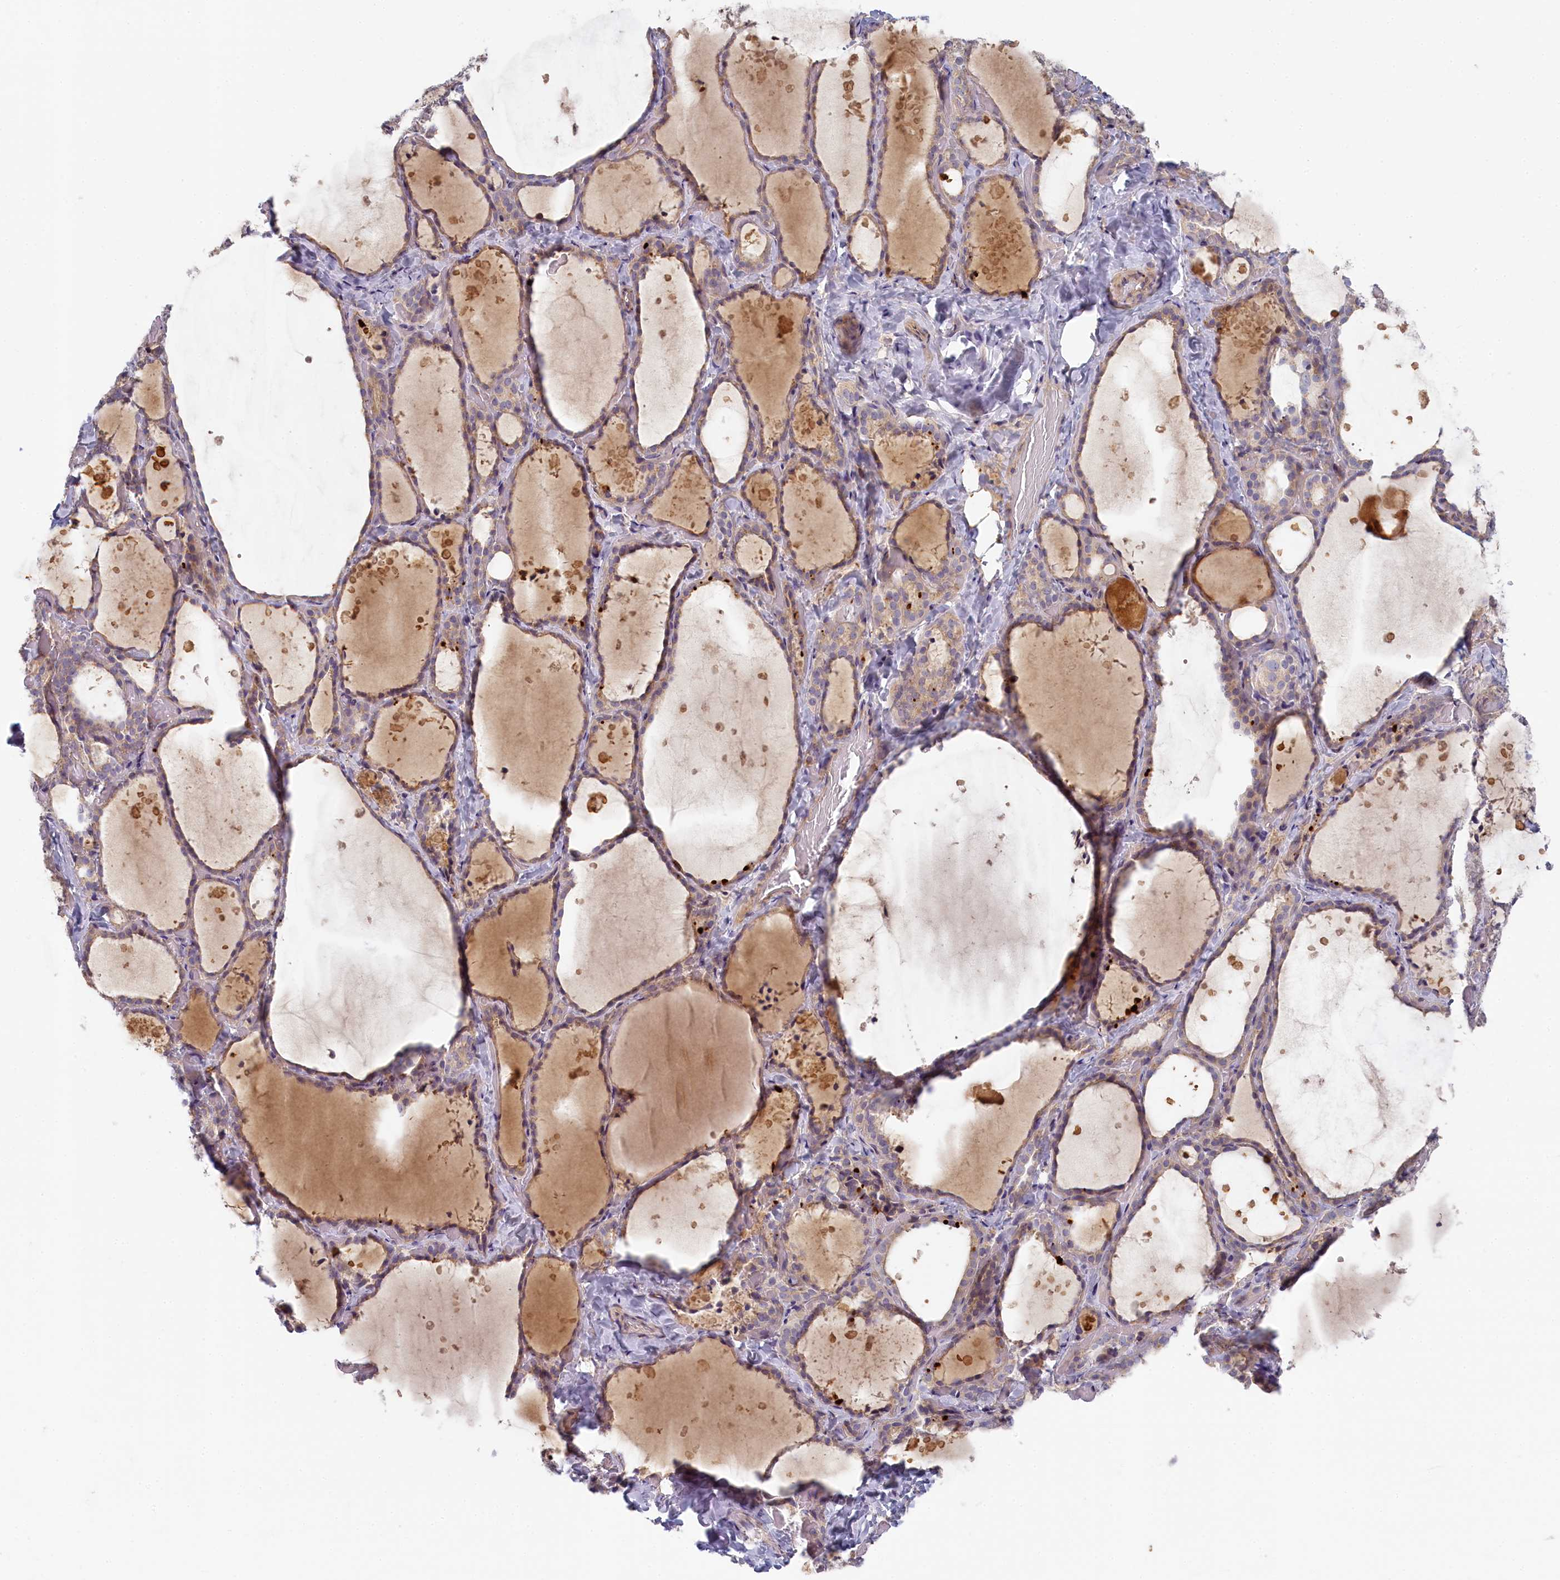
{"staining": {"intensity": "weak", "quantity": "25%-75%", "location": "cytoplasmic/membranous"}, "tissue": "thyroid gland", "cell_type": "Glandular cells", "image_type": "normal", "snomed": [{"axis": "morphology", "description": "Normal tissue, NOS"}, {"axis": "topography", "description": "Thyroid gland"}], "caption": "Immunohistochemistry (IHC) histopathology image of normal thyroid gland: thyroid gland stained using immunohistochemistry (IHC) exhibits low levels of weak protein expression localized specifically in the cytoplasmic/membranous of glandular cells, appearing as a cytoplasmic/membranous brown color.", "gene": "STX16", "patient": {"sex": "female", "age": 44}}